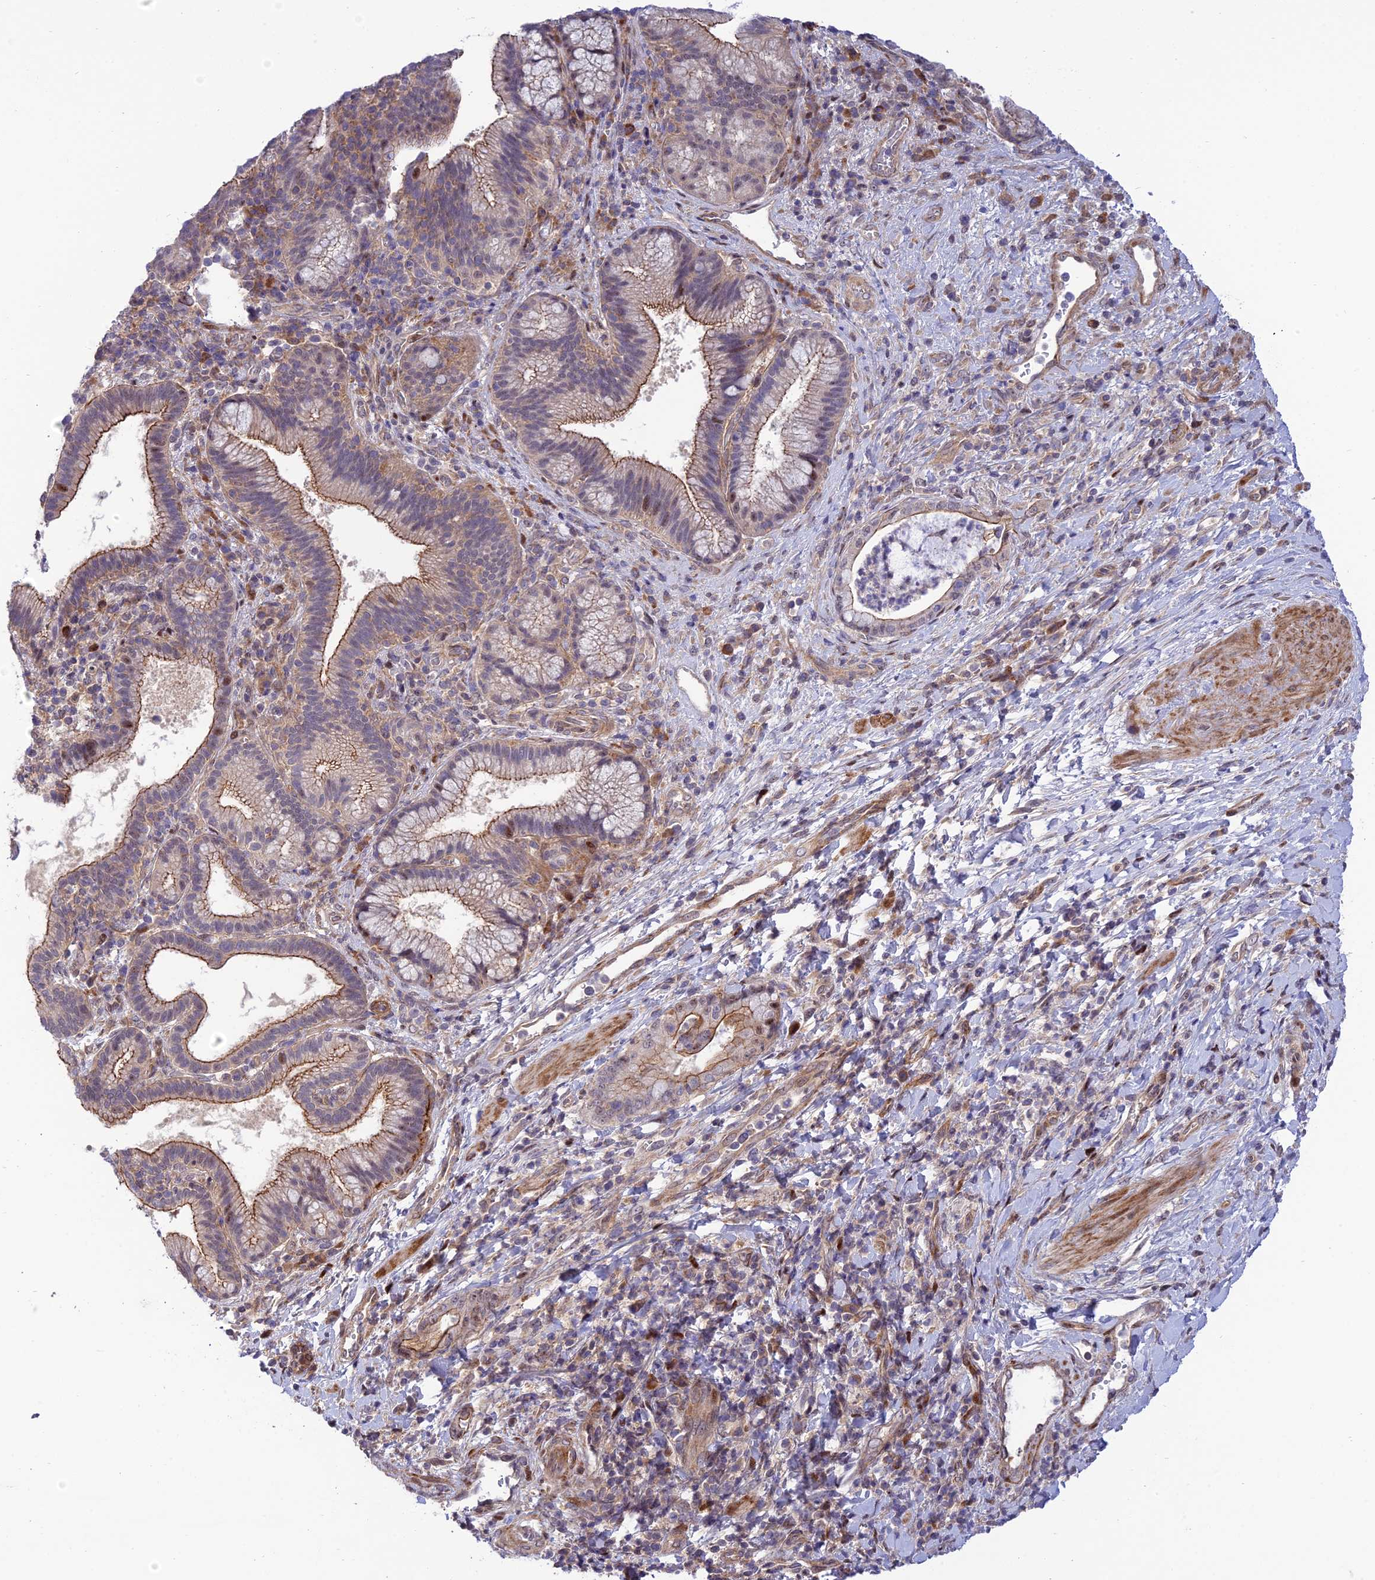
{"staining": {"intensity": "strong", "quantity": "25%-75%", "location": "cytoplasmic/membranous,nuclear"}, "tissue": "pancreatic cancer", "cell_type": "Tumor cells", "image_type": "cancer", "snomed": [{"axis": "morphology", "description": "Normal tissue, NOS"}, {"axis": "morphology", "description": "Adenocarcinoma, NOS"}, {"axis": "topography", "description": "Pancreas"}], "caption": "Protein staining by IHC reveals strong cytoplasmic/membranous and nuclear expression in approximately 25%-75% of tumor cells in adenocarcinoma (pancreatic).", "gene": "ZNF584", "patient": {"sex": "female", "age": 55}}